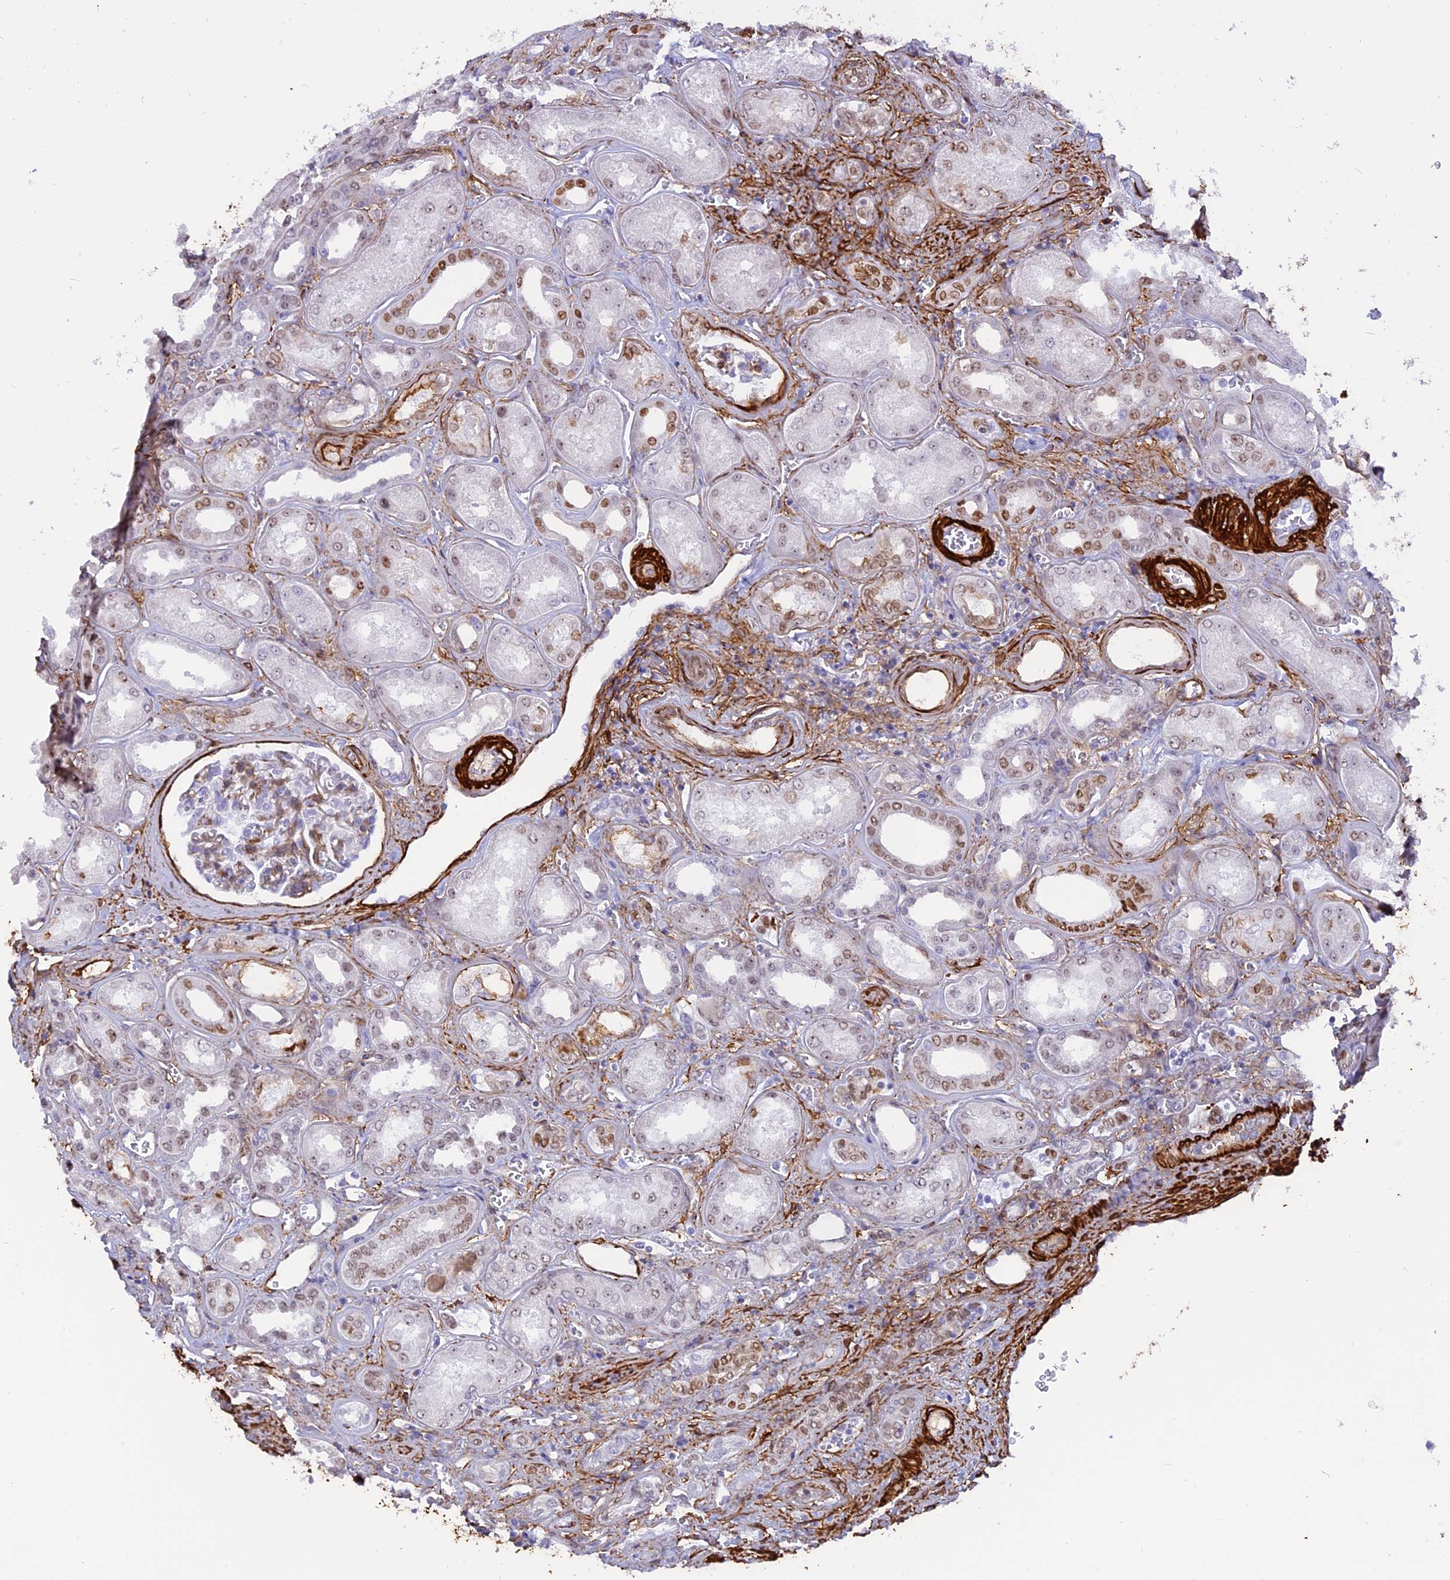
{"staining": {"intensity": "moderate", "quantity": "<25%", "location": "cytoplasmic/membranous"}, "tissue": "kidney", "cell_type": "Cells in glomeruli", "image_type": "normal", "snomed": [{"axis": "morphology", "description": "Normal tissue, NOS"}, {"axis": "morphology", "description": "Adenocarcinoma, NOS"}, {"axis": "topography", "description": "Kidney"}], "caption": "High-power microscopy captured an immunohistochemistry (IHC) histopathology image of benign kidney, revealing moderate cytoplasmic/membranous positivity in about <25% of cells in glomeruli.", "gene": "CENPV", "patient": {"sex": "female", "age": 68}}